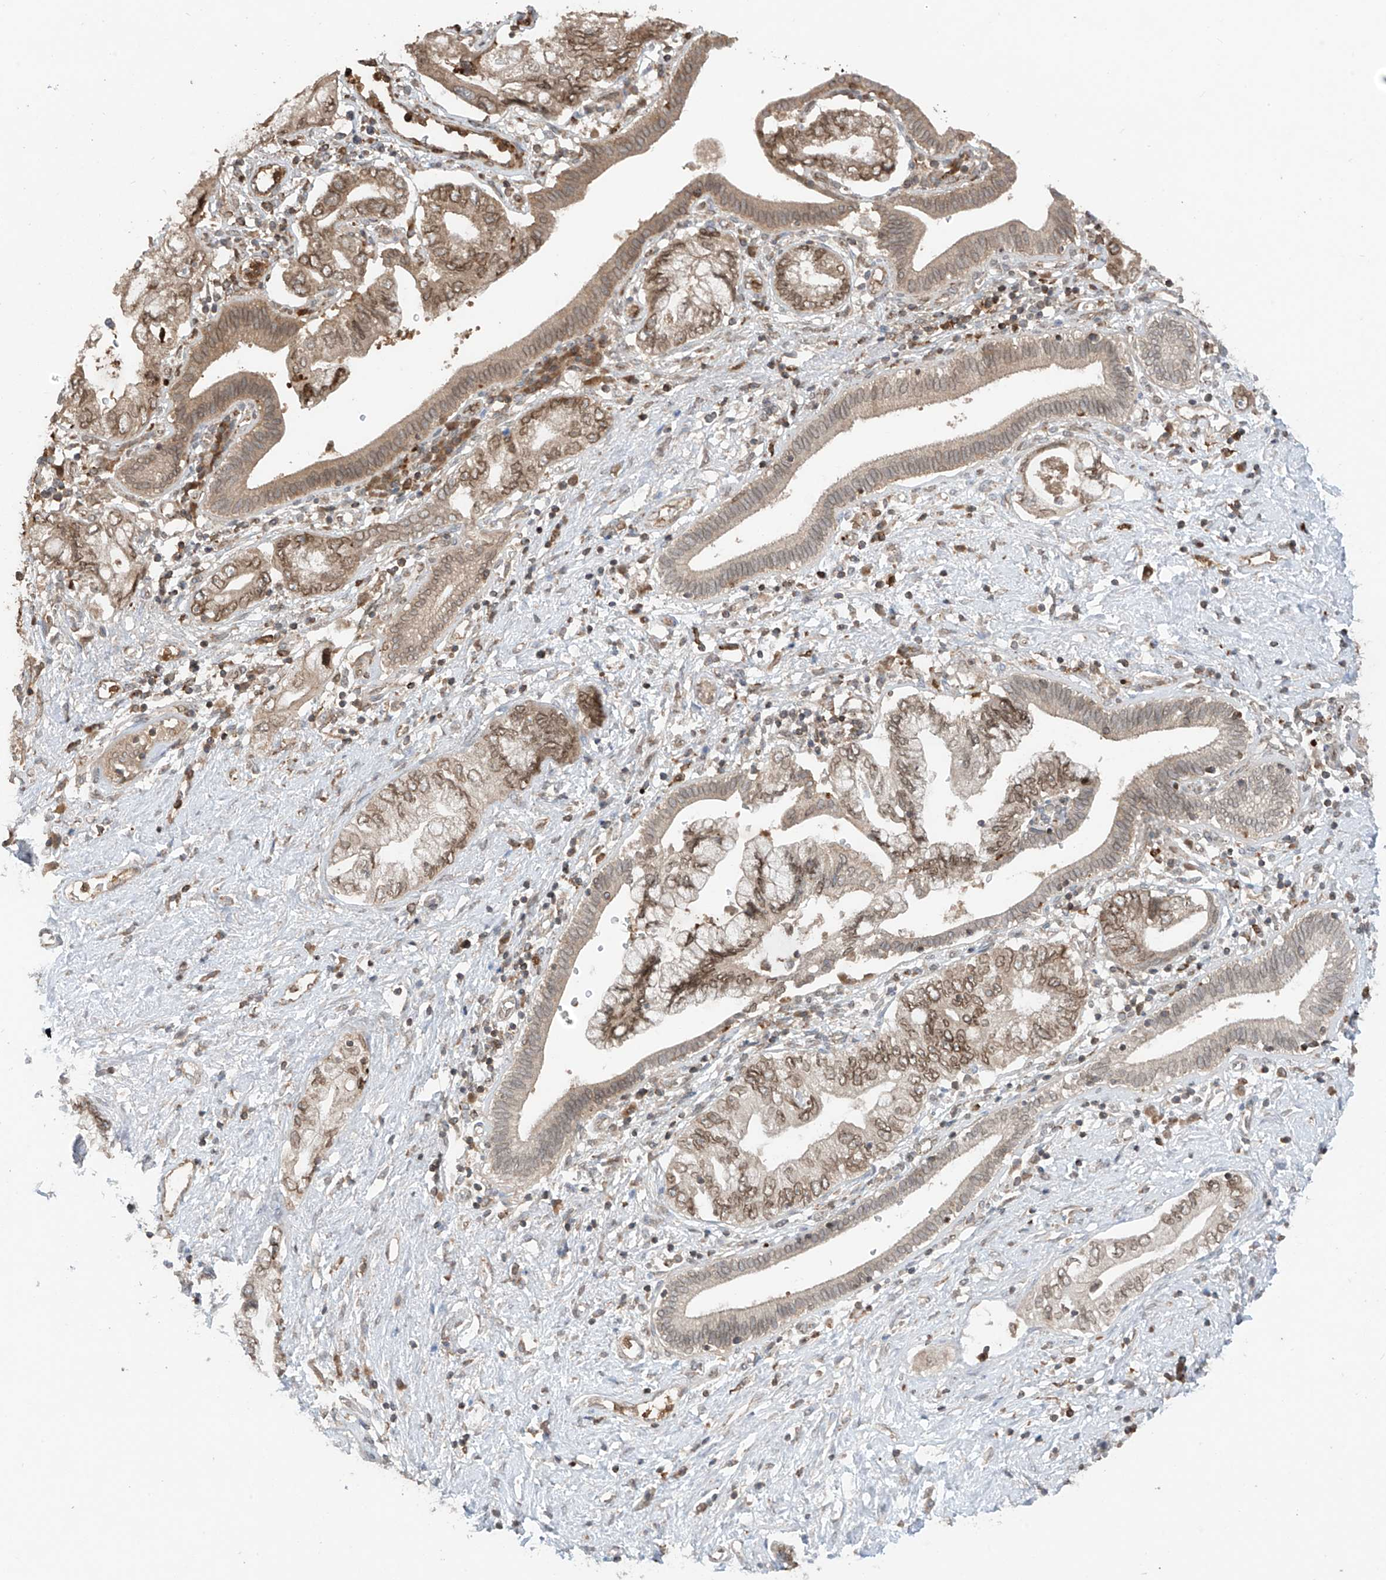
{"staining": {"intensity": "moderate", "quantity": "25%-75%", "location": "cytoplasmic/membranous,nuclear"}, "tissue": "pancreatic cancer", "cell_type": "Tumor cells", "image_type": "cancer", "snomed": [{"axis": "morphology", "description": "Adenocarcinoma, NOS"}, {"axis": "topography", "description": "Pancreas"}], "caption": "A micrograph of human pancreatic cancer (adenocarcinoma) stained for a protein demonstrates moderate cytoplasmic/membranous and nuclear brown staining in tumor cells. (DAB IHC, brown staining for protein, blue staining for nuclei).", "gene": "AHCTF1", "patient": {"sex": "female", "age": 73}}